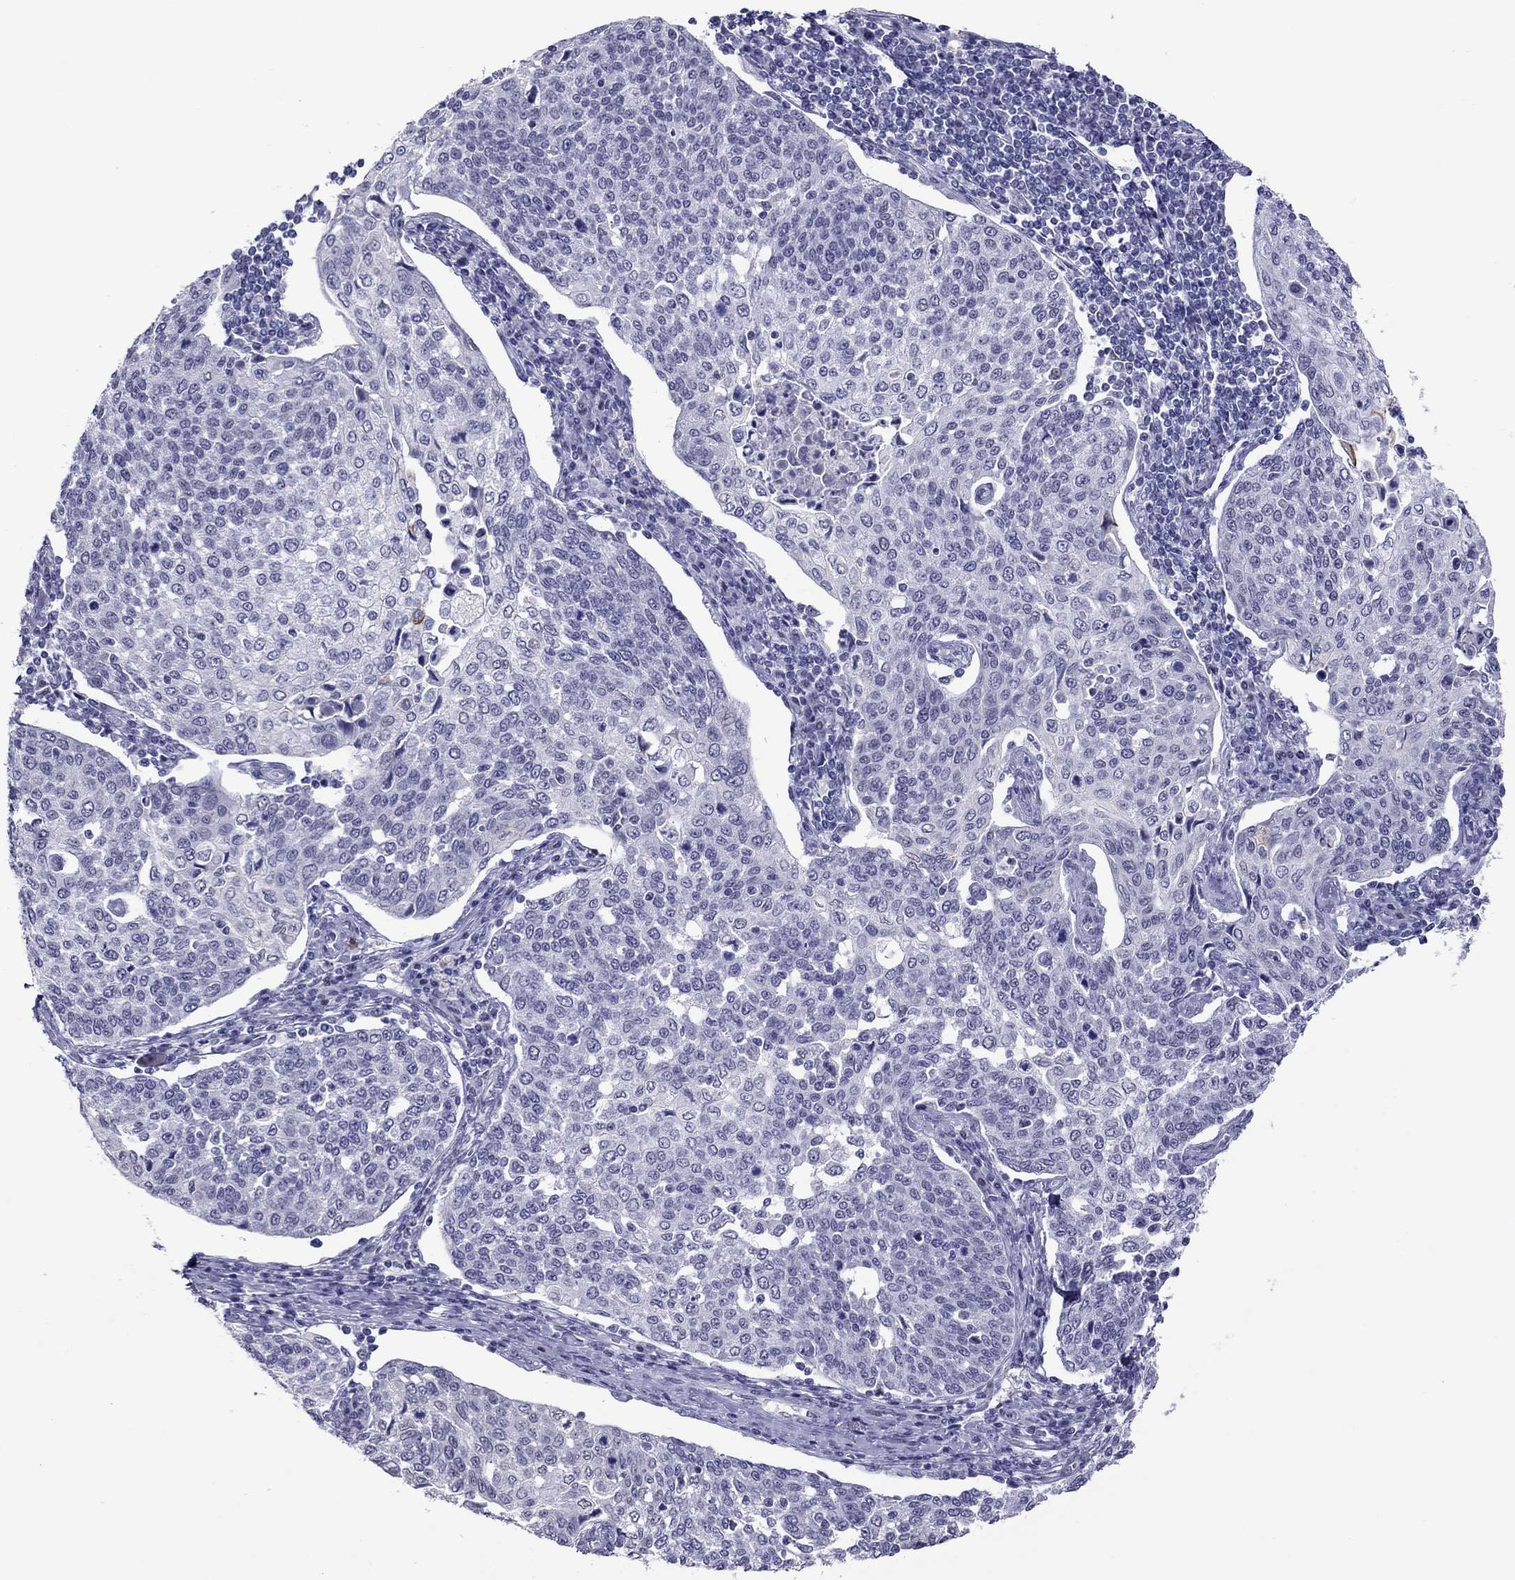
{"staining": {"intensity": "negative", "quantity": "none", "location": "none"}, "tissue": "cervical cancer", "cell_type": "Tumor cells", "image_type": "cancer", "snomed": [{"axis": "morphology", "description": "Squamous cell carcinoma, NOS"}, {"axis": "topography", "description": "Cervix"}], "caption": "Tumor cells are negative for brown protein staining in cervical squamous cell carcinoma. Brightfield microscopy of immunohistochemistry stained with DAB (3,3'-diaminobenzidine) (brown) and hematoxylin (blue), captured at high magnification.", "gene": "CHRNB3", "patient": {"sex": "female", "age": 34}}